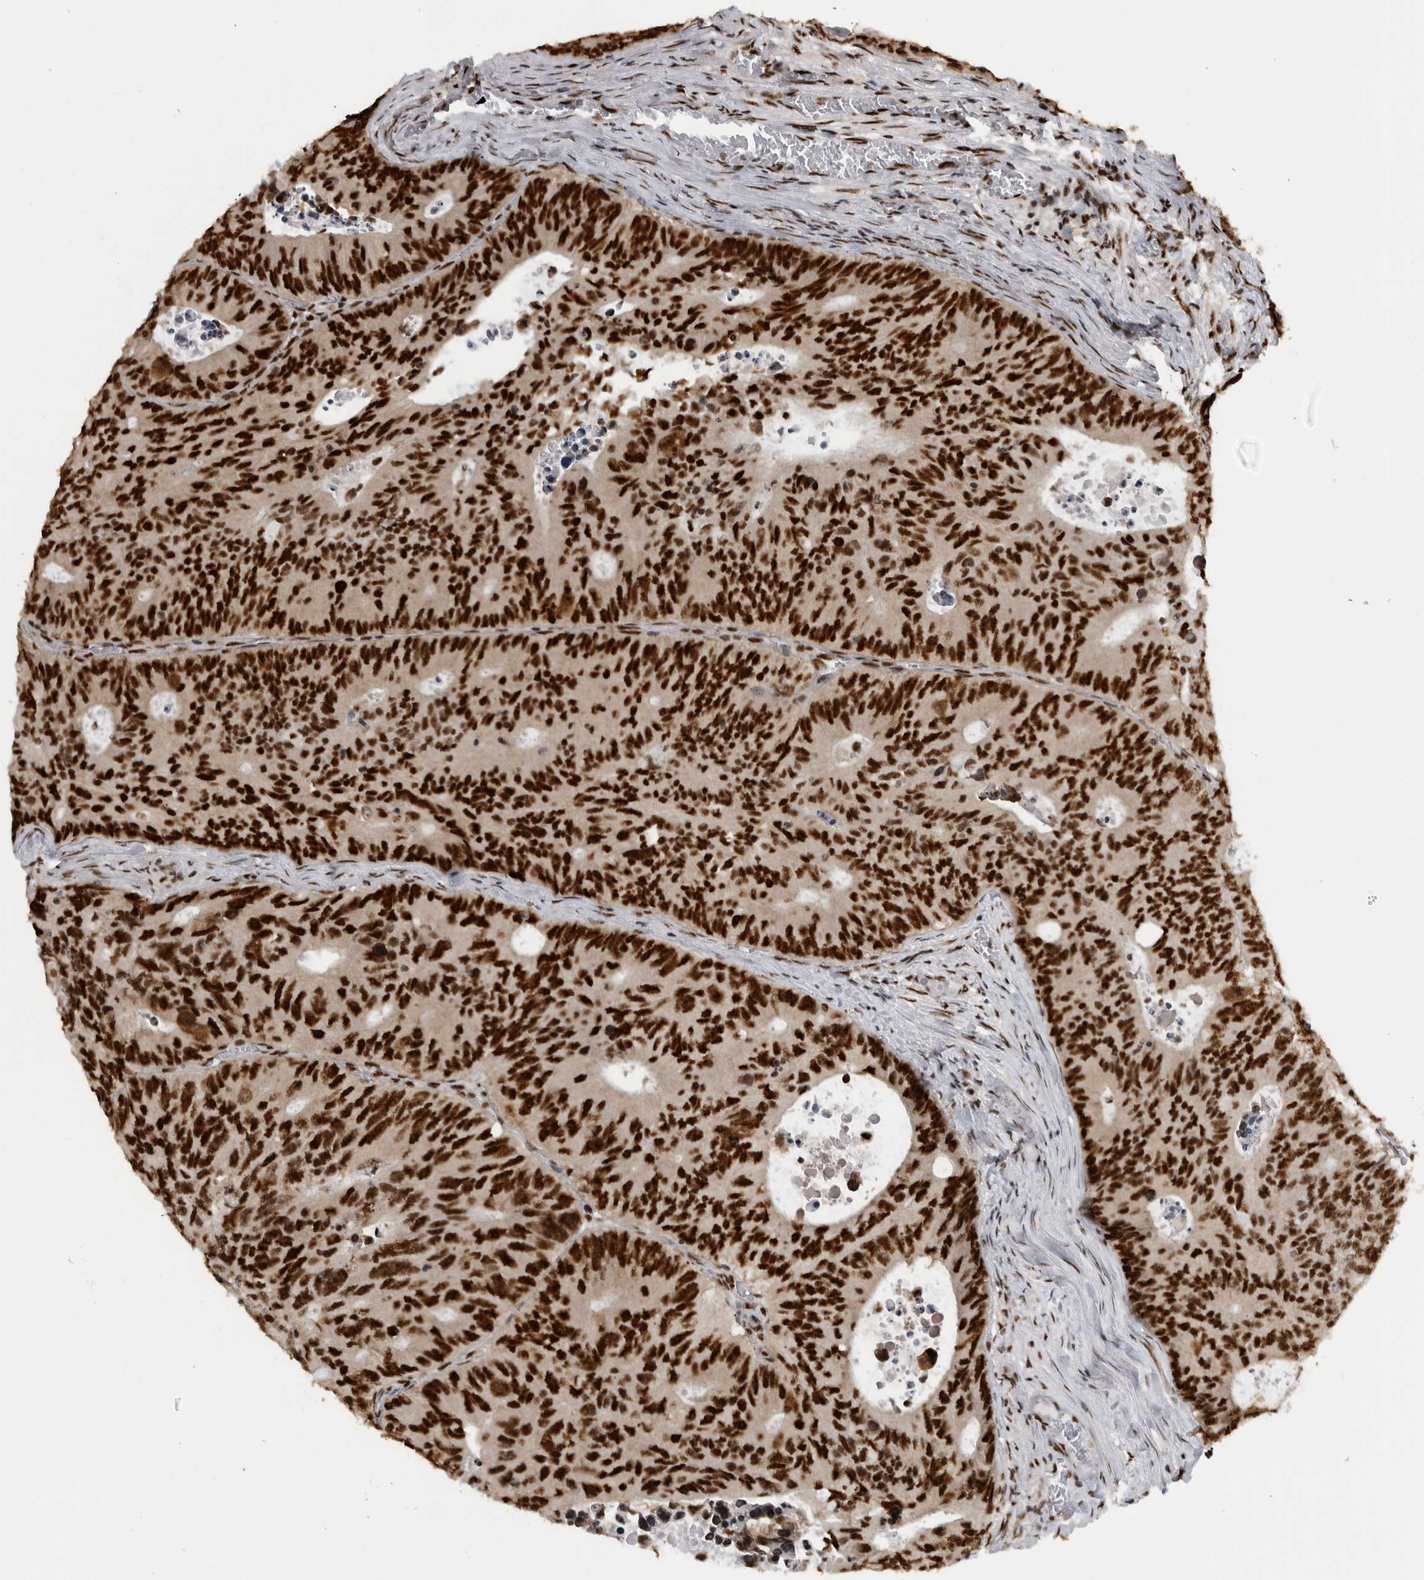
{"staining": {"intensity": "strong", "quantity": ">75%", "location": "nuclear"}, "tissue": "colorectal cancer", "cell_type": "Tumor cells", "image_type": "cancer", "snomed": [{"axis": "morphology", "description": "Adenocarcinoma, NOS"}, {"axis": "topography", "description": "Colon"}], "caption": "Immunohistochemistry (IHC) histopathology image of neoplastic tissue: adenocarcinoma (colorectal) stained using IHC demonstrates high levels of strong protein expression localized specifically in the nuclear of tumor cells, appearing as a nuclear brown color.", "gene": "ZSCAN2", "patient": {"sex": "male", "age": 87}}